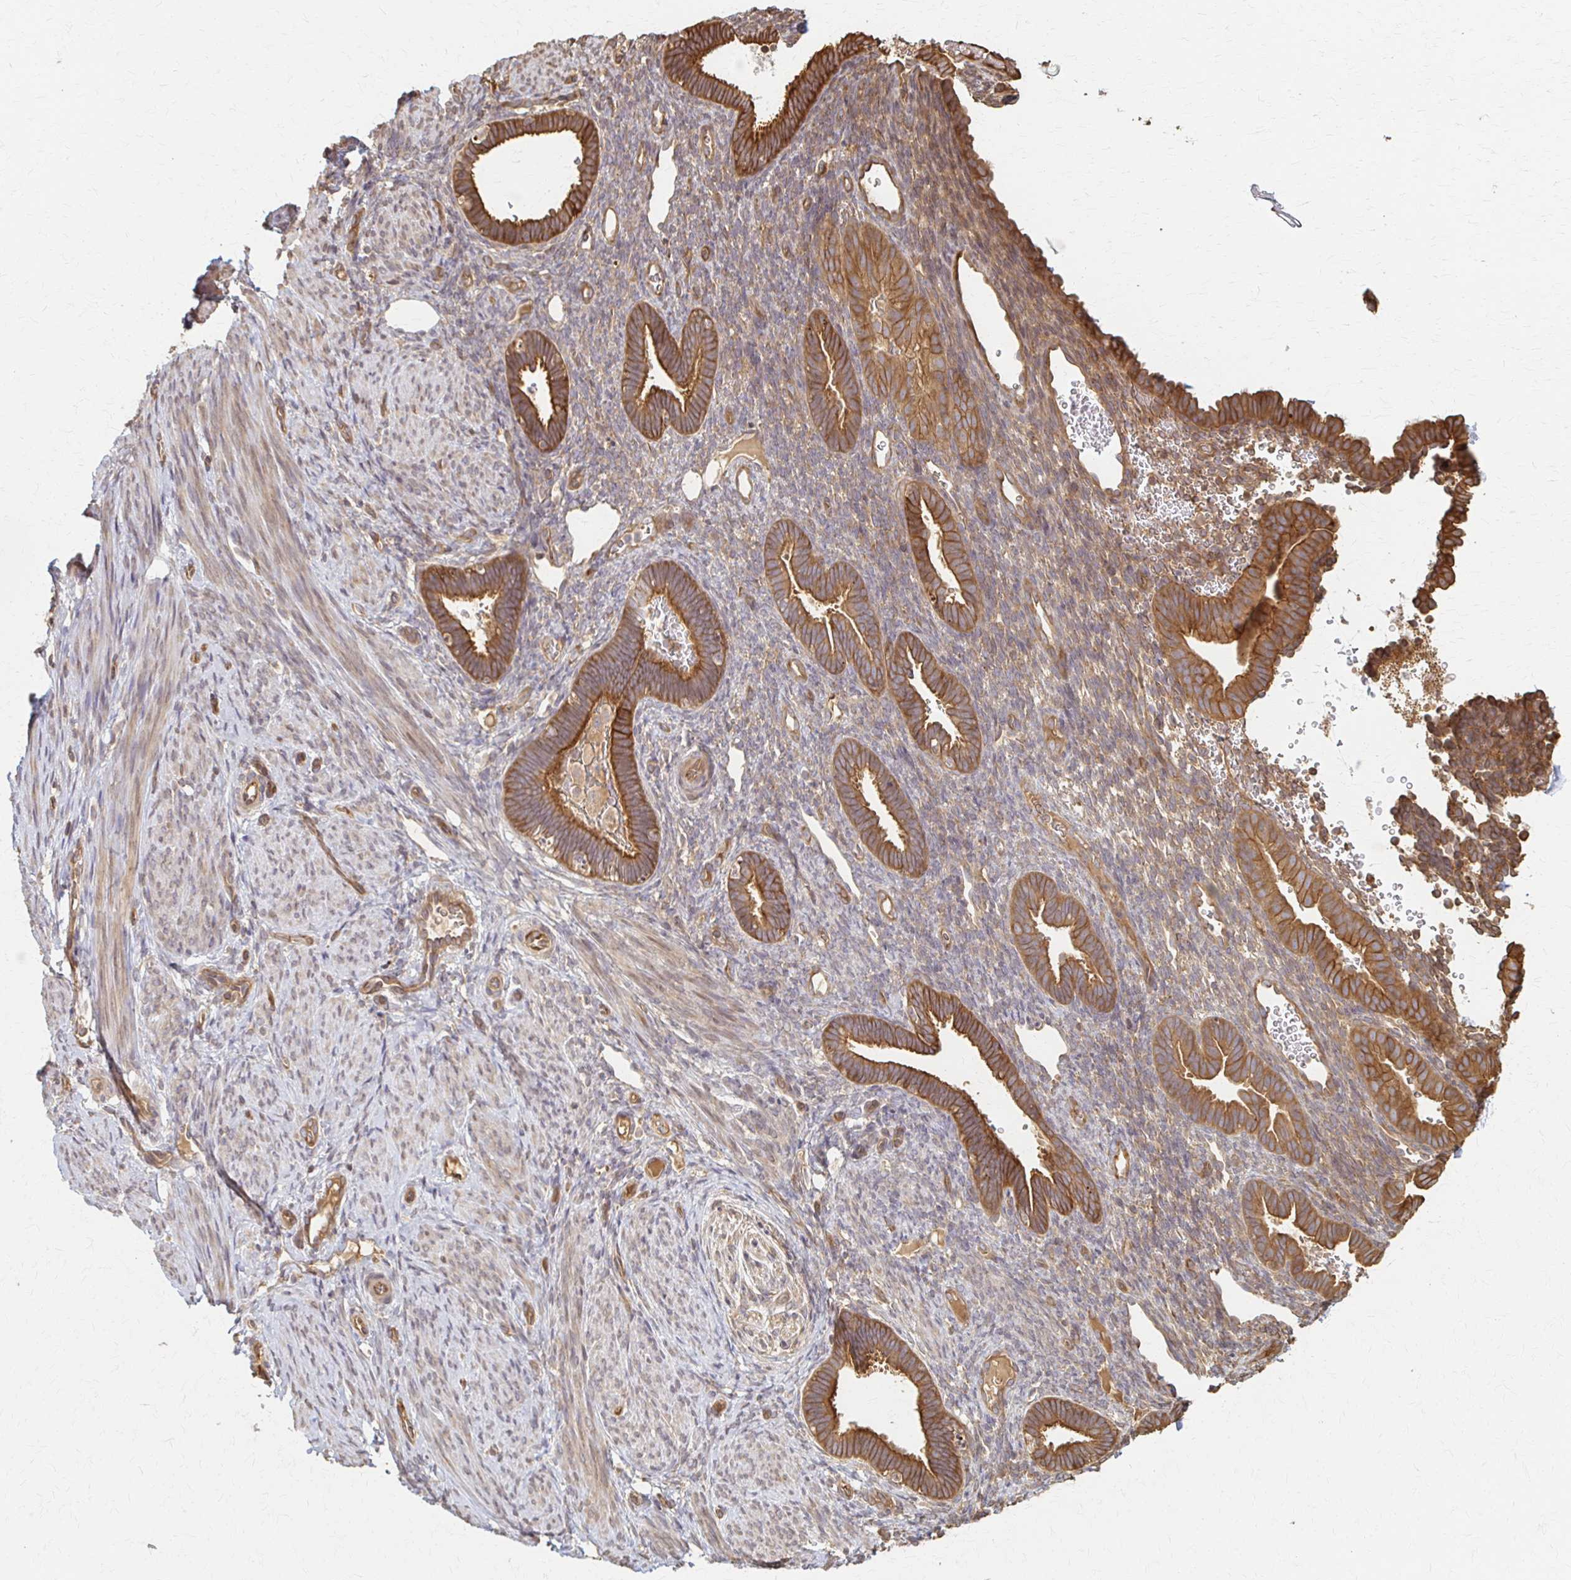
{"staining": {"intensity": "moderate", "quantity": "25%-75%", "location": "cytoplasmic/membranous"}, "tissue": "endometrium", "cell_type": "Cells in endometrial stroma", "image_type": "normal", "snomed": [{"axis": "morphology", "description": "Normal tissue, NOS"}, {"axis": "topography", "description": "Endometrium"}], "caption": "Immunohistochemical staining of normal human endometrium shows moderate cytoplasmic/membranous protein expression in about 25%-75% of cells in endometrial stroma.", "gene": "ARHGAP35", "patient": {"sex": "female", "age": 34}}